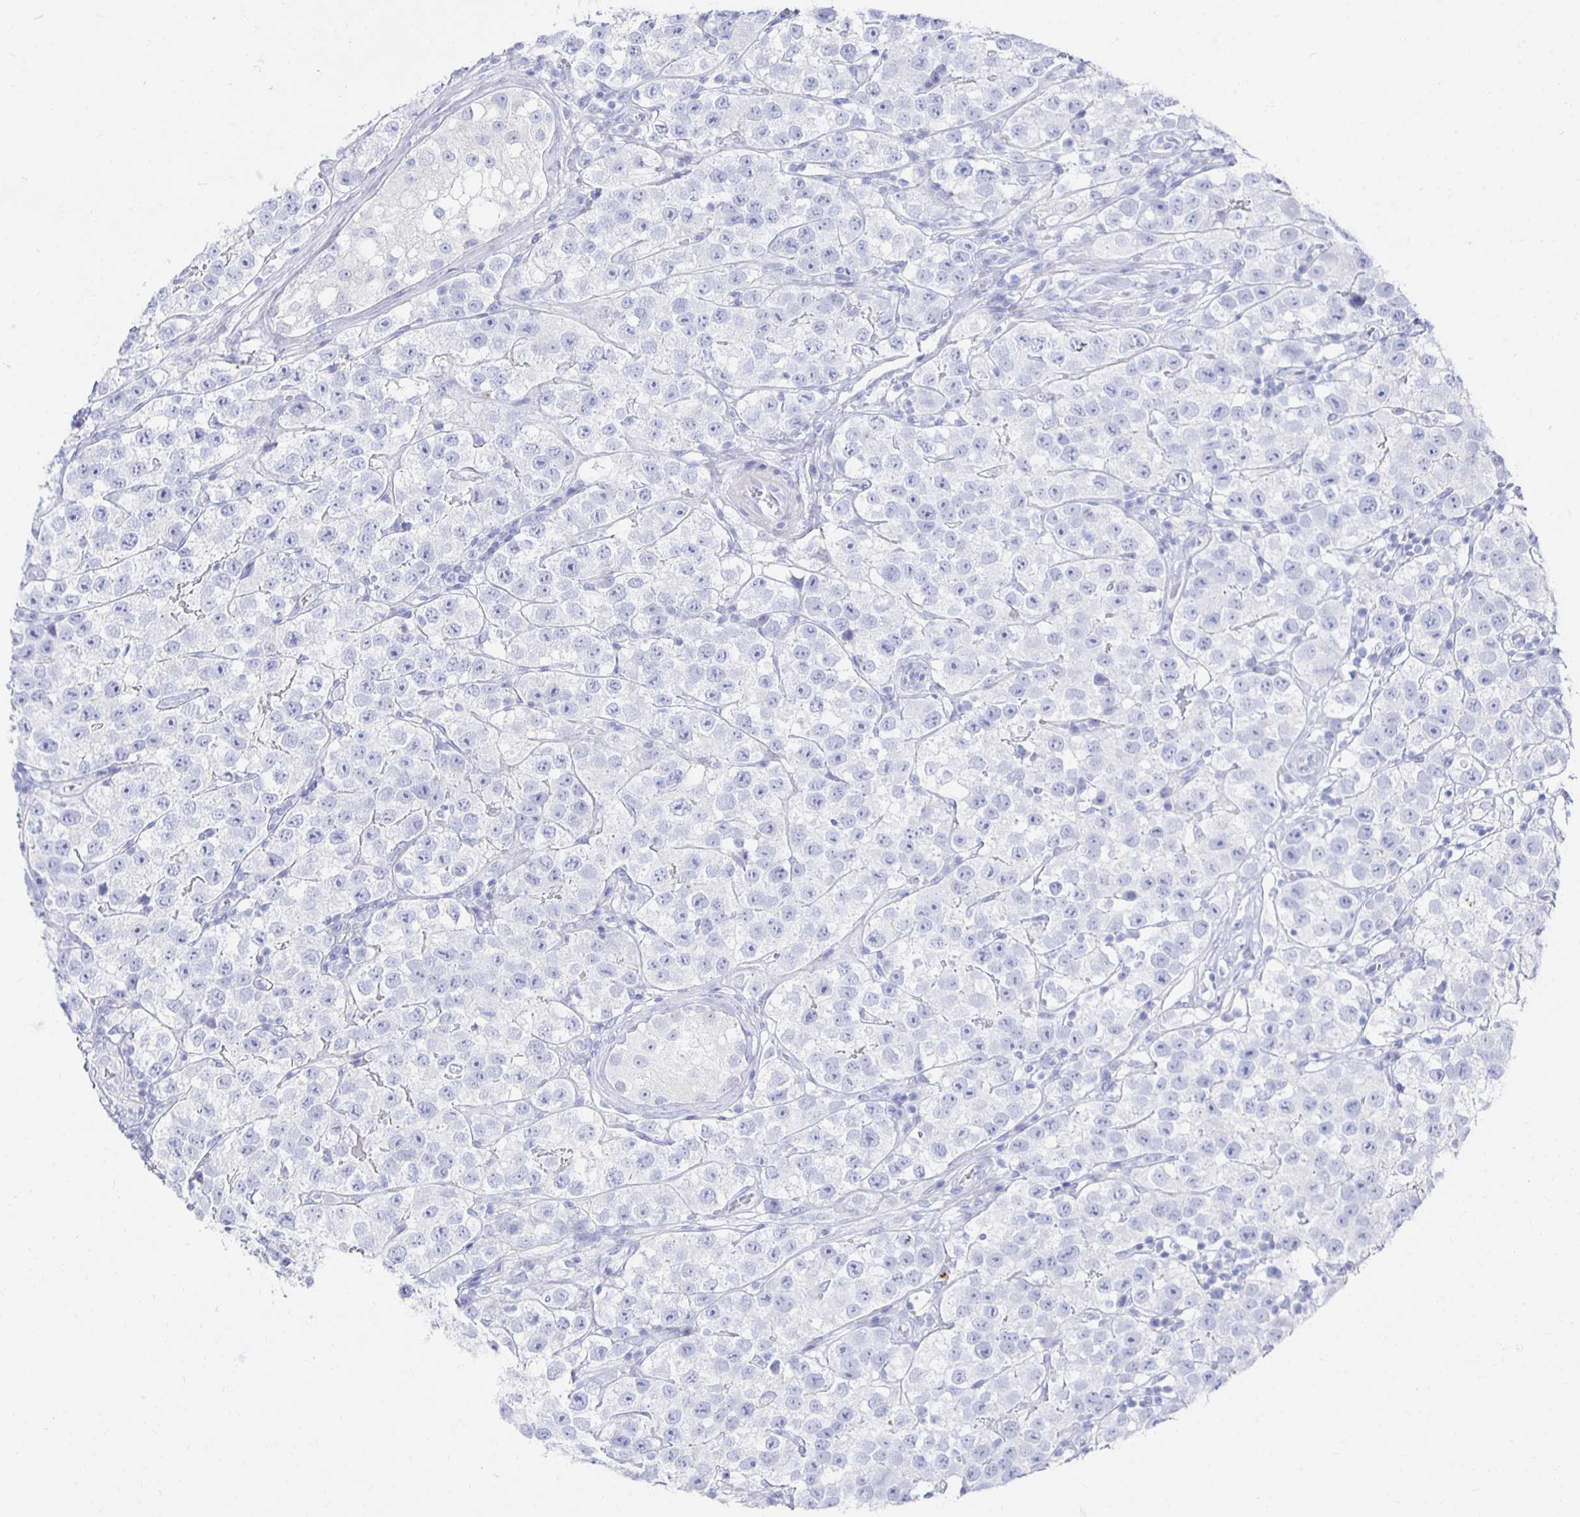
{"staining": {"intensity": "negative", "quantity": "none", "location": "none"}, "tissue": "testis cancer", "cell_type": "Tumor cells", "image_type": "cancer", "snomed": [{"axis": "morphology", "description": "Seminoma, NOS"}, {"axis": "topography", "description": "Testis"}], "caption": "The micrograph demonstrates no staining of tumor cells in seminoma (testis).", "gene": "PRDM7", "patient": {"sex": "male", "age": 34}}